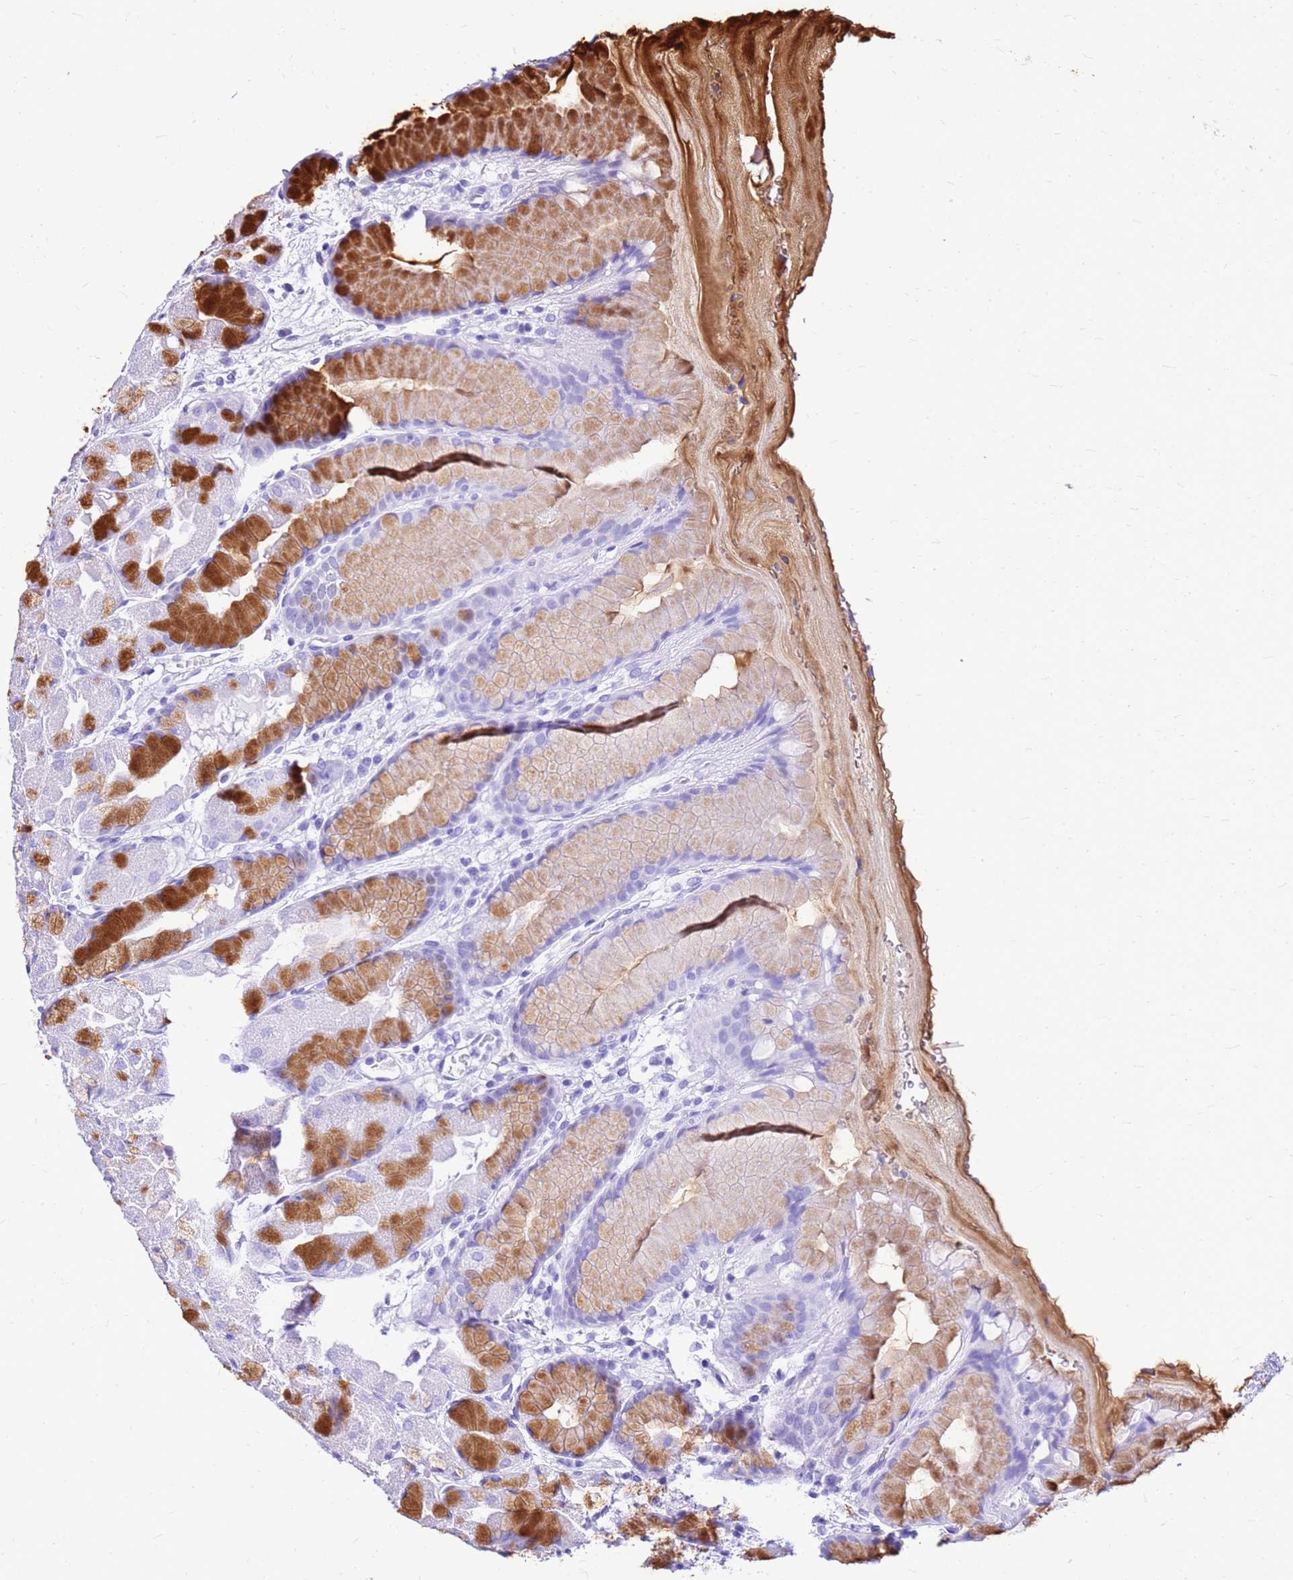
{"staining": {"intensity": "strong", "quantity": "<25%", "location": "cytoplasmic/membranous"}, "tissue": "stomach", "cell_type": "Glandular cells", "image_type": "normal", "snomed": [{"axis": "morphology", "description": "Normal tissue, NOS"}, {"axis": "topography", "description": "Stomach"}], "caption": "Human stomach stained with a brown dye displays strong cytoplasmic/membranous positive positivity in about <25% of glandular cells.", "gene": "DCDC2B", "patient": {"sex": "male", "age": 57}}